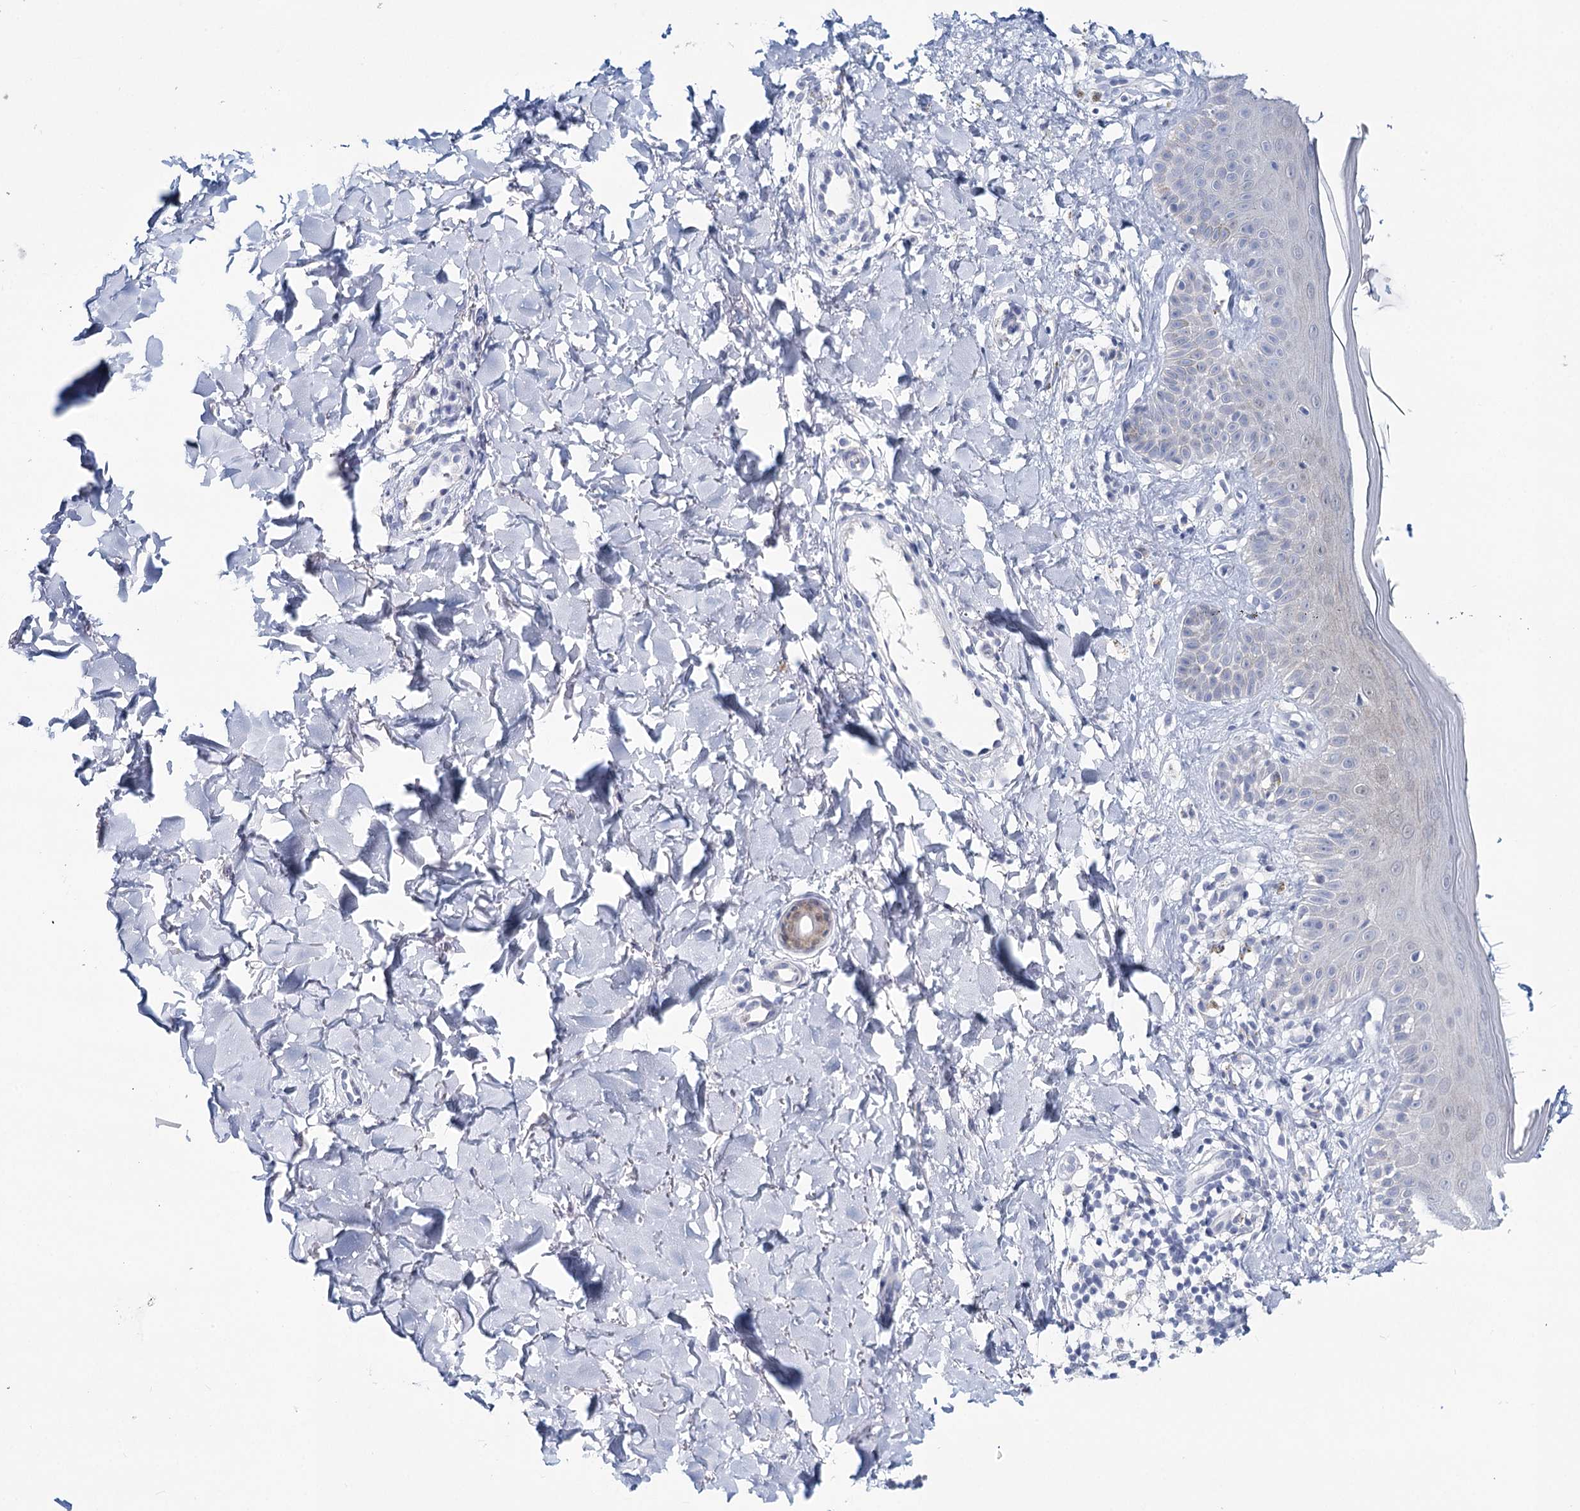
{"staining": {"intensity": "negative", "quantity": "none", "location": "none"}, "tissue": "skin", "cell_type": "Fibroblasts", "image_type": "normal", "snomed": [{"axis": "morphology", "description": "Normal tissue, NOS"}, {"axis": "topography", "description": "Skin"}], "caption": "This is an immunohistochemistry micrograph of unremarkable human skin. There is no staining in fibroblasts.", "gene": "HSPA4L", "patient": {"sex": "male", "age": 52}}